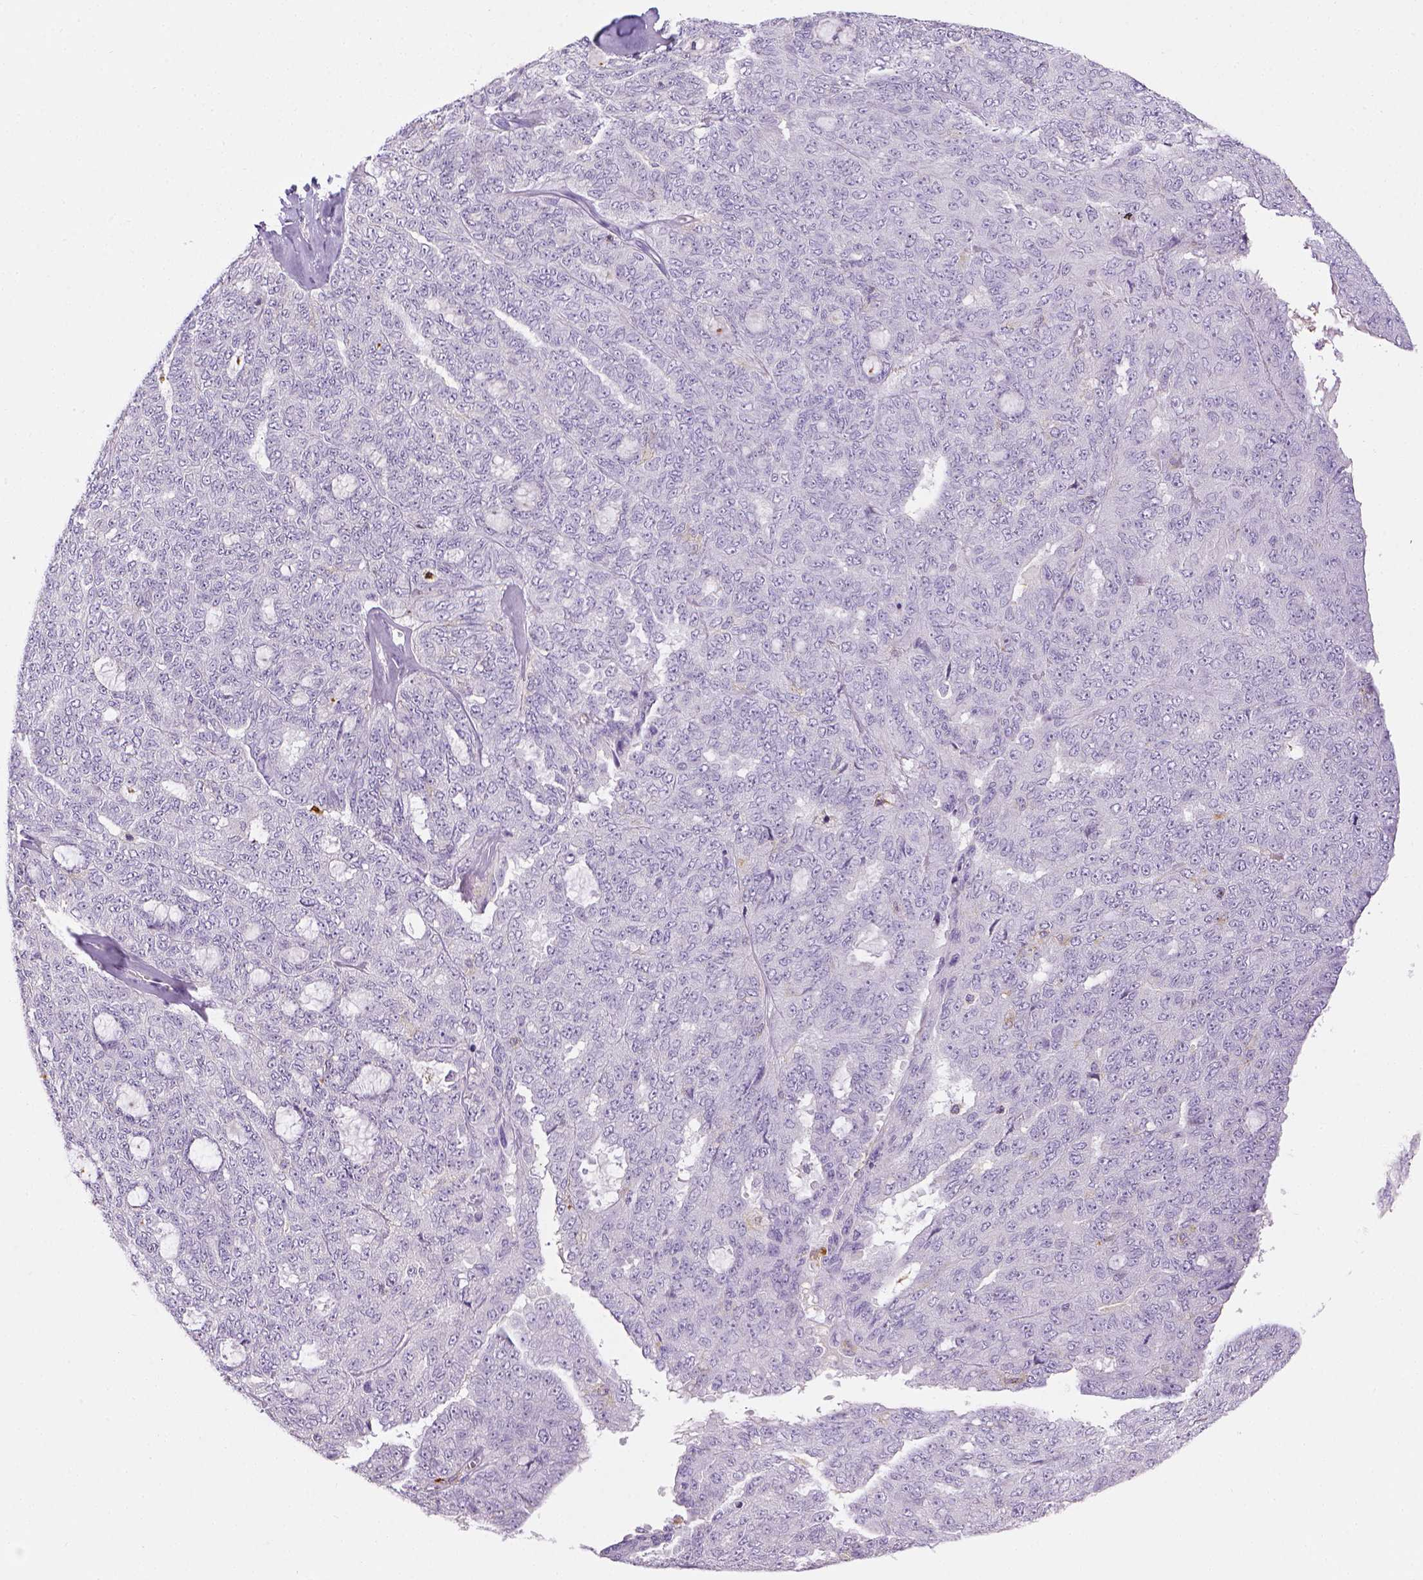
{"staining": {"intensity": "negative", "quantity": "none", "location": "none"}, "tissue": "ovarian cancer", "cell_type": "Tumor cells", "image_type": "cancer", "snomed": [{"axis": "morphology", "description": "Cystadenocarcinoma, serous, NOS"}, {"axis": "topography", "description": "Ovary"}], "caption": "This is an immunohistochemistry (IHC) image of ovarian cancer. There is no positivity in tumor cells.", "gene": "ITGAM", "patient": {"sex": "female", "age": 71}}